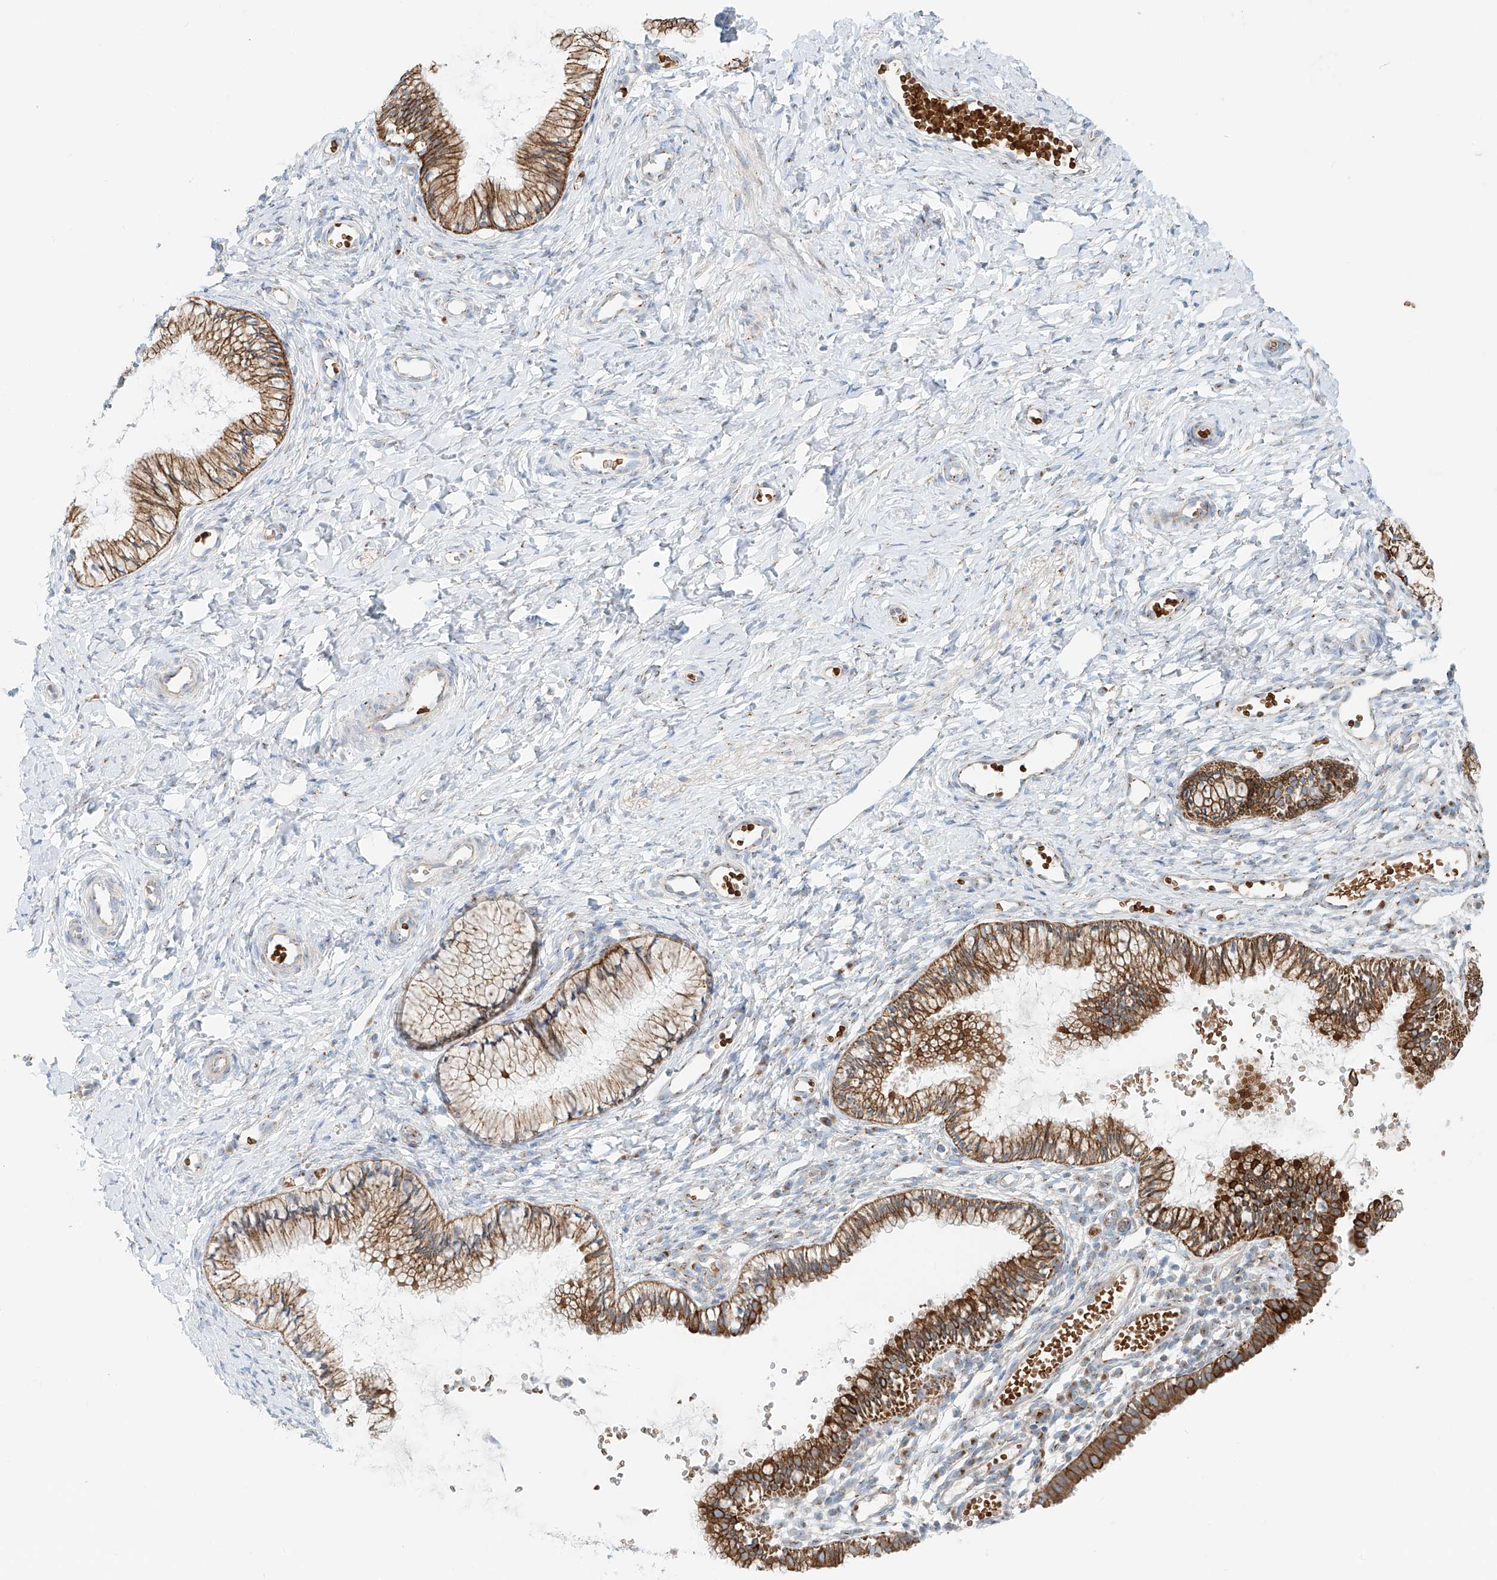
{"staining": {"intensity": "strong", "quantity": "25%-75%", "location": "cytoplasmic/membranous"}, "tissue": "cervix", "cell_type": "Glandular cells", "image_type": "normal", "snomed": [{"axis": "morphology", "description": "Normal tissue, NOS"}, {"axis": "topography", "description": "Cervix"}], "caption": "Immunohistochemistry (IHC) (DAB (3,3'-diaminobenzidine)) staining of benign human cervix shows strong cytoplasmic/membranous protein staining in about 25%-75% of glandular cells.", "gene": "EIPR1", "patient": {"sex": "female", "age": 27}}